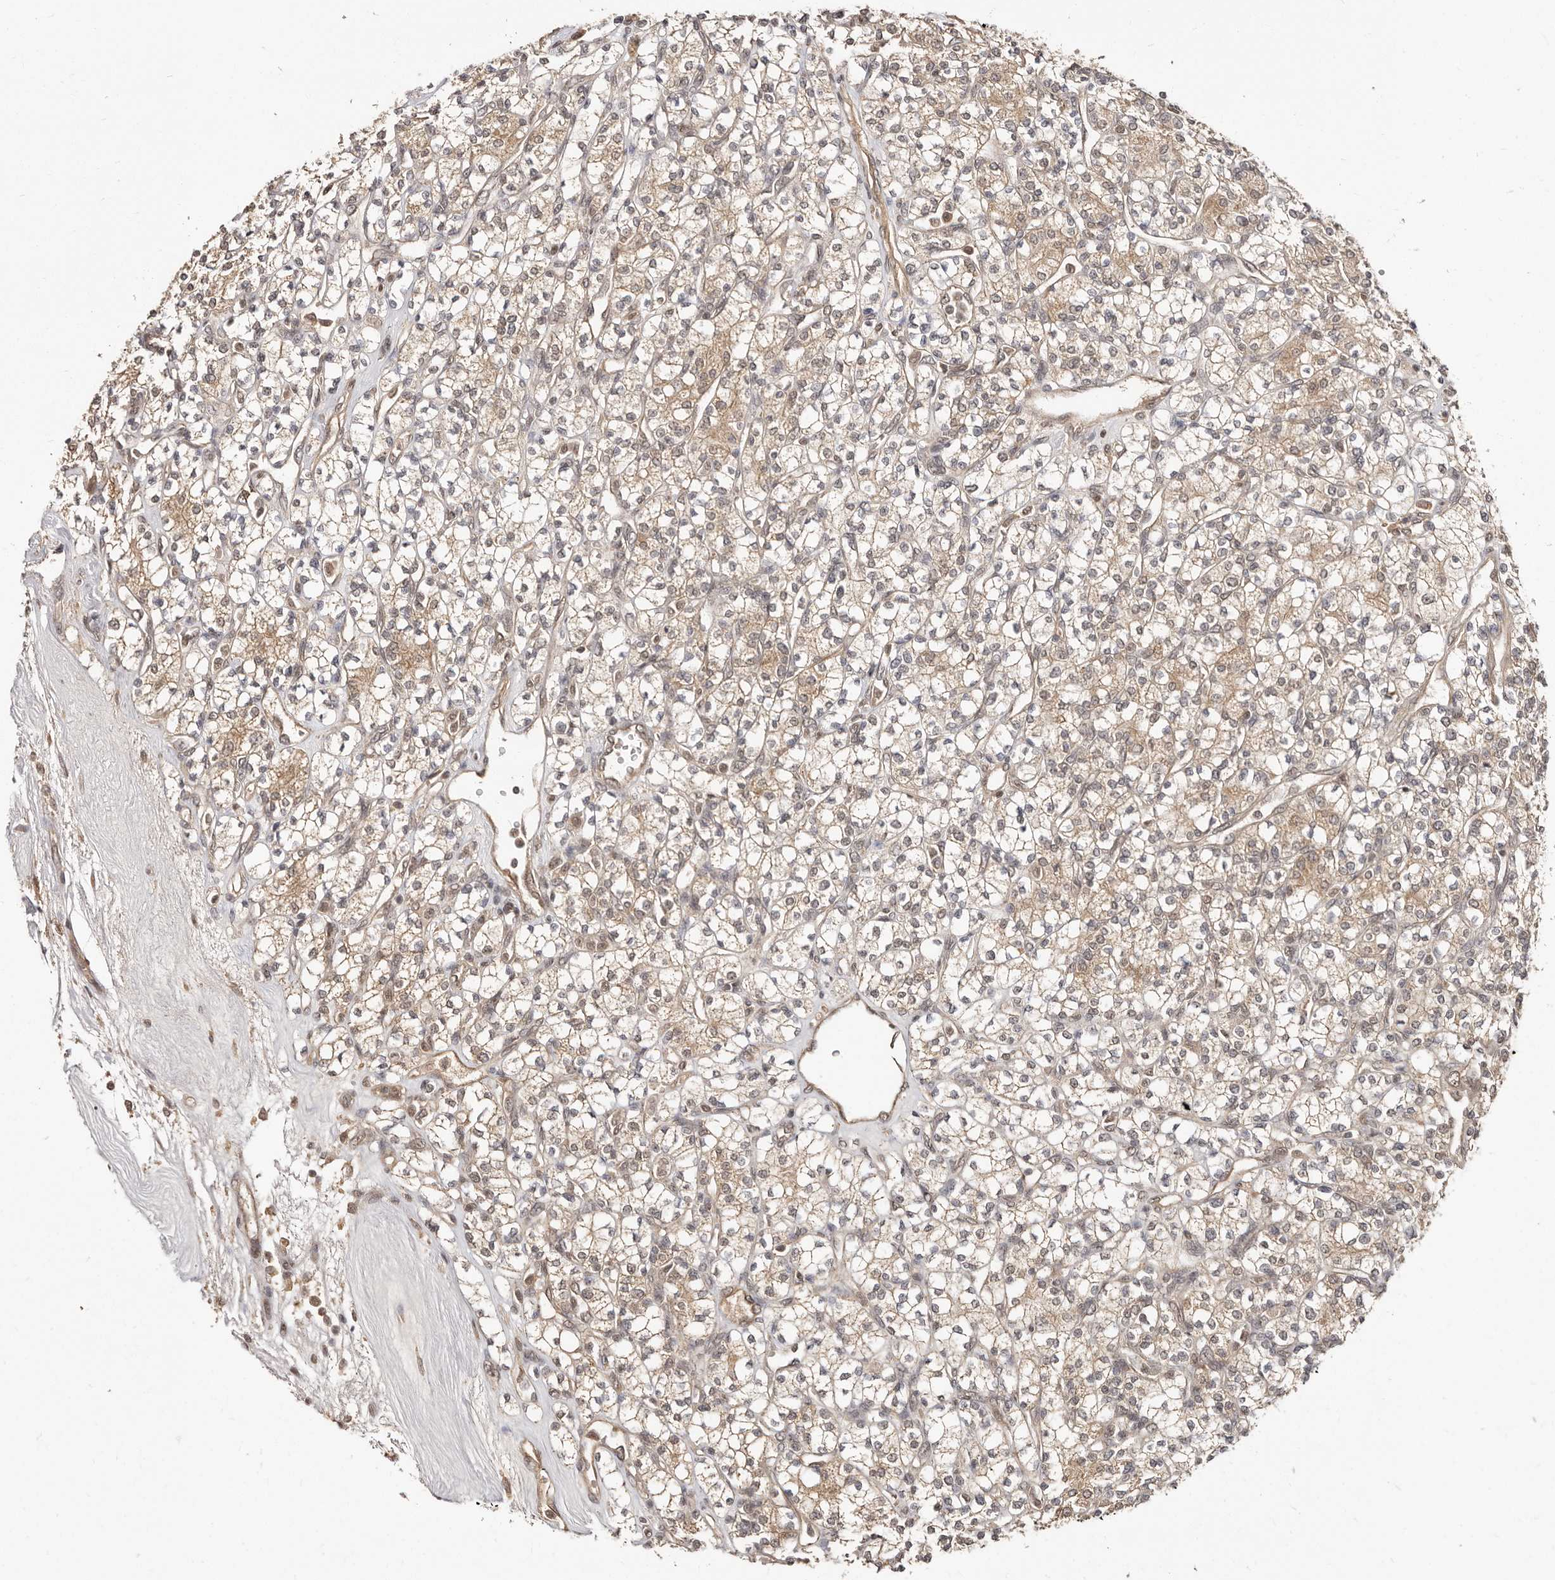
{"staining": {"intensity": "weak", "quantity": ">75%", "location": "cytoplasmic/membranous,nuclear"}, "tissue": "renal cancer", "cell_type": "Tumor cells", "image_type": "cancer", "snomed": [{"axis": "morphology", "description": "Adenocarcinoma, NOS"}, {"axis": "topography", "description": "Kidney"}], "caption": "Protein expression analysis of renal cancer (adenocarcinoma) shows weak cytoplasmic/membranous and nuclear positivity in approximately >75% of tumor cells.", "gene": "MED8", "patient": {"sex": "male", "age": 77}}